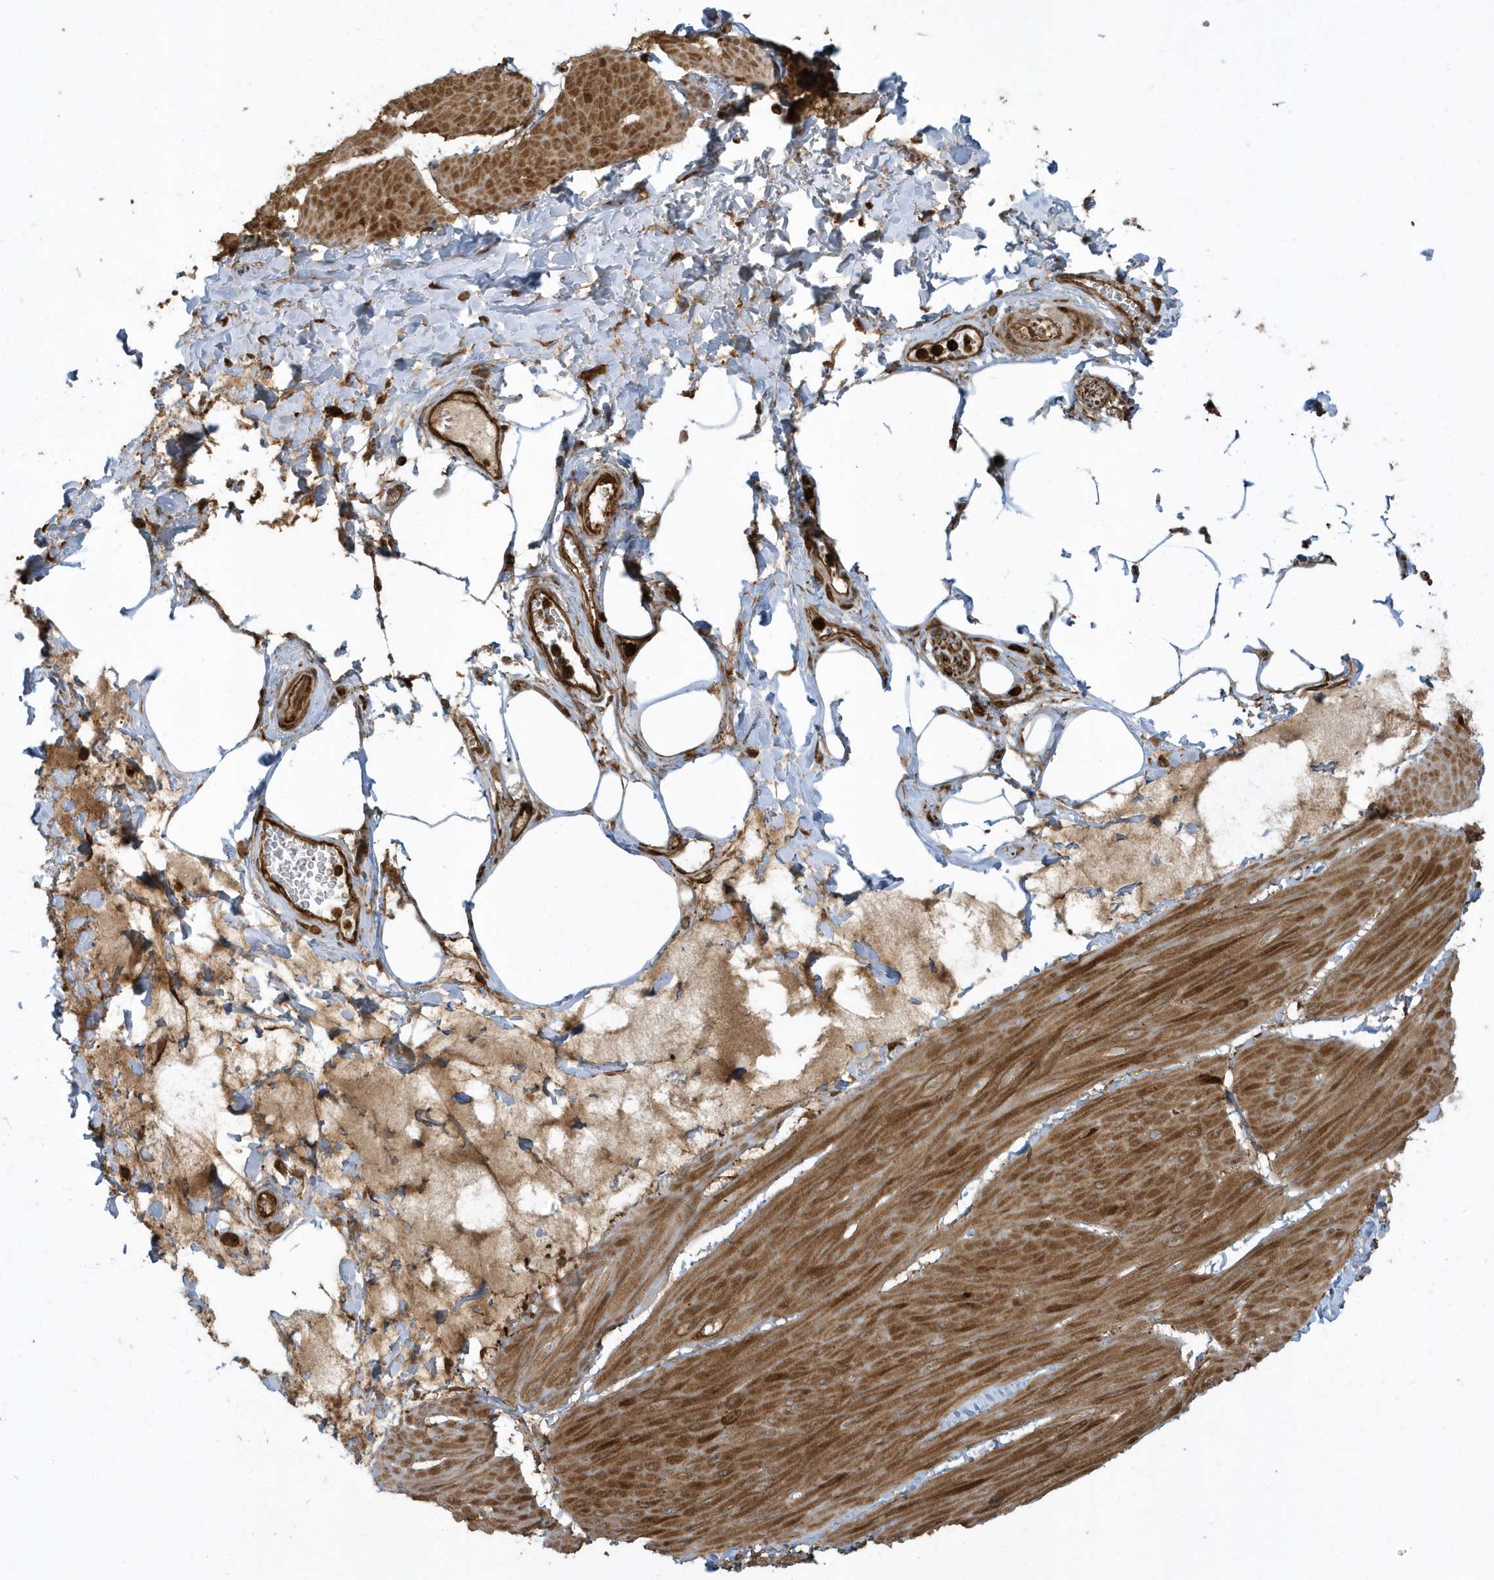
{"staining": {"intensity": "moderate", "quantity": ">75%", "location": "cytoplasmic/membranous"}, "tissue": "smooth muscle", "cell_type": "Smooth muscle cells", "image_type": "normal", "snomed": [{"axis": "morphology", "description": "Urothelial carcinoma, High grade"}, {"axis": "topography", "description": "Urinary bladder"}], "caption": "Benign smooth muscle reveals moderate cytoplasmic/membranous expression in about >75% of smooth muscle cells.", "gene": "CLCN6", "patient": {"sex": "male", "age": 46}}